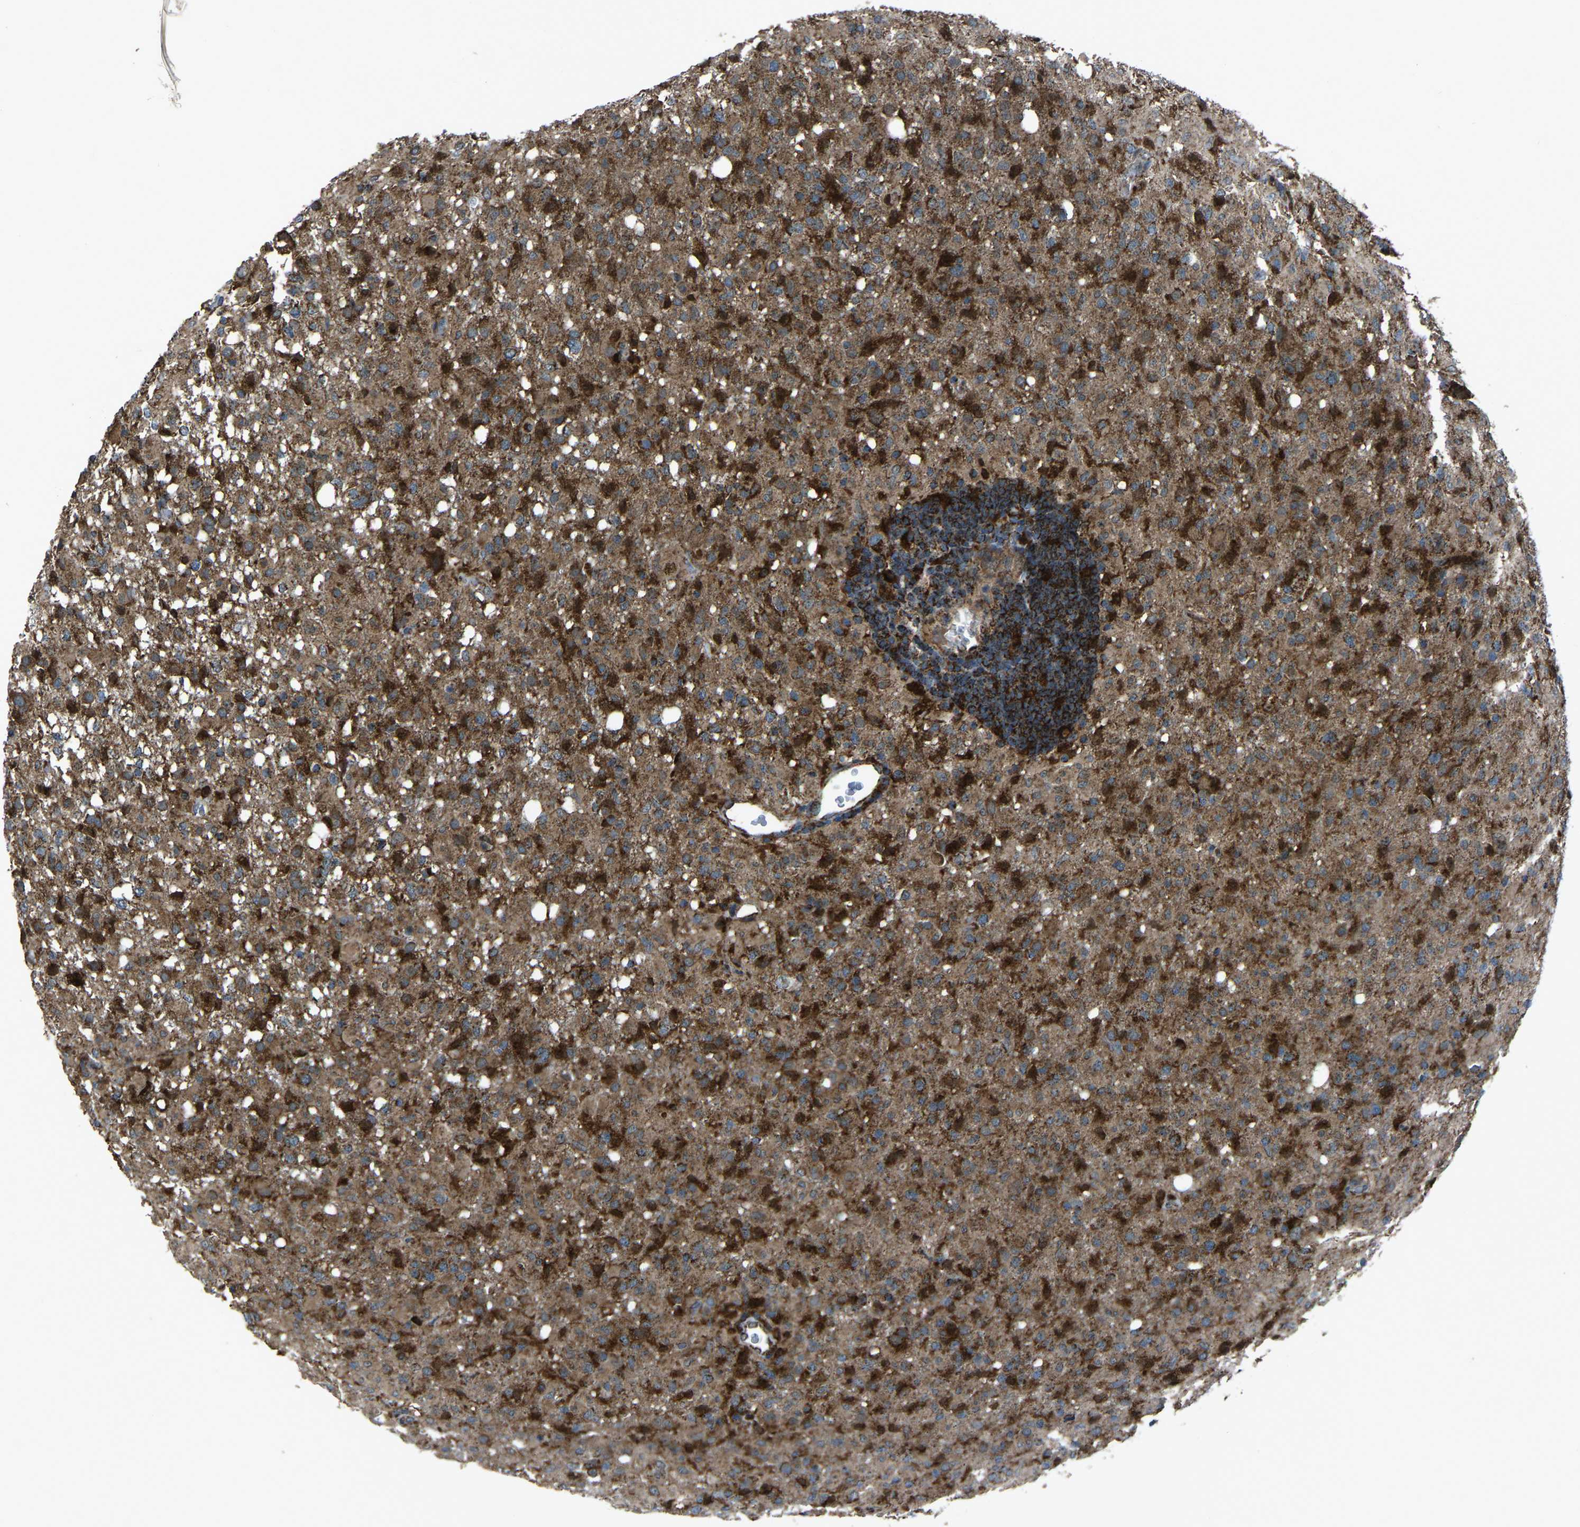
{"staining": {"intensity": "strong", "quantity": ">75%", "location": "cytoplasmic/membranous"}, "tissue": "glioma", "cell_type": "Tumor cells", "image_type": "cancer", "snomed": [{"axis": "morphology", "description": "Glioma, malignant, High grade"}, {"axis": "topography", "description": "Brain"}], "caption": "Immunohistochemical staining of human malignant high-grade glioma exhibits high levels of strong cytoplasmic/membranous expression in about >75% of tumor cells. The staining was performed using DAB, with brown indicating positive protein expression. Nuclei are stained blue with hematoxylin.", "gene": "AKR1A1", "patient": {"sex": "female", "age": 57}}